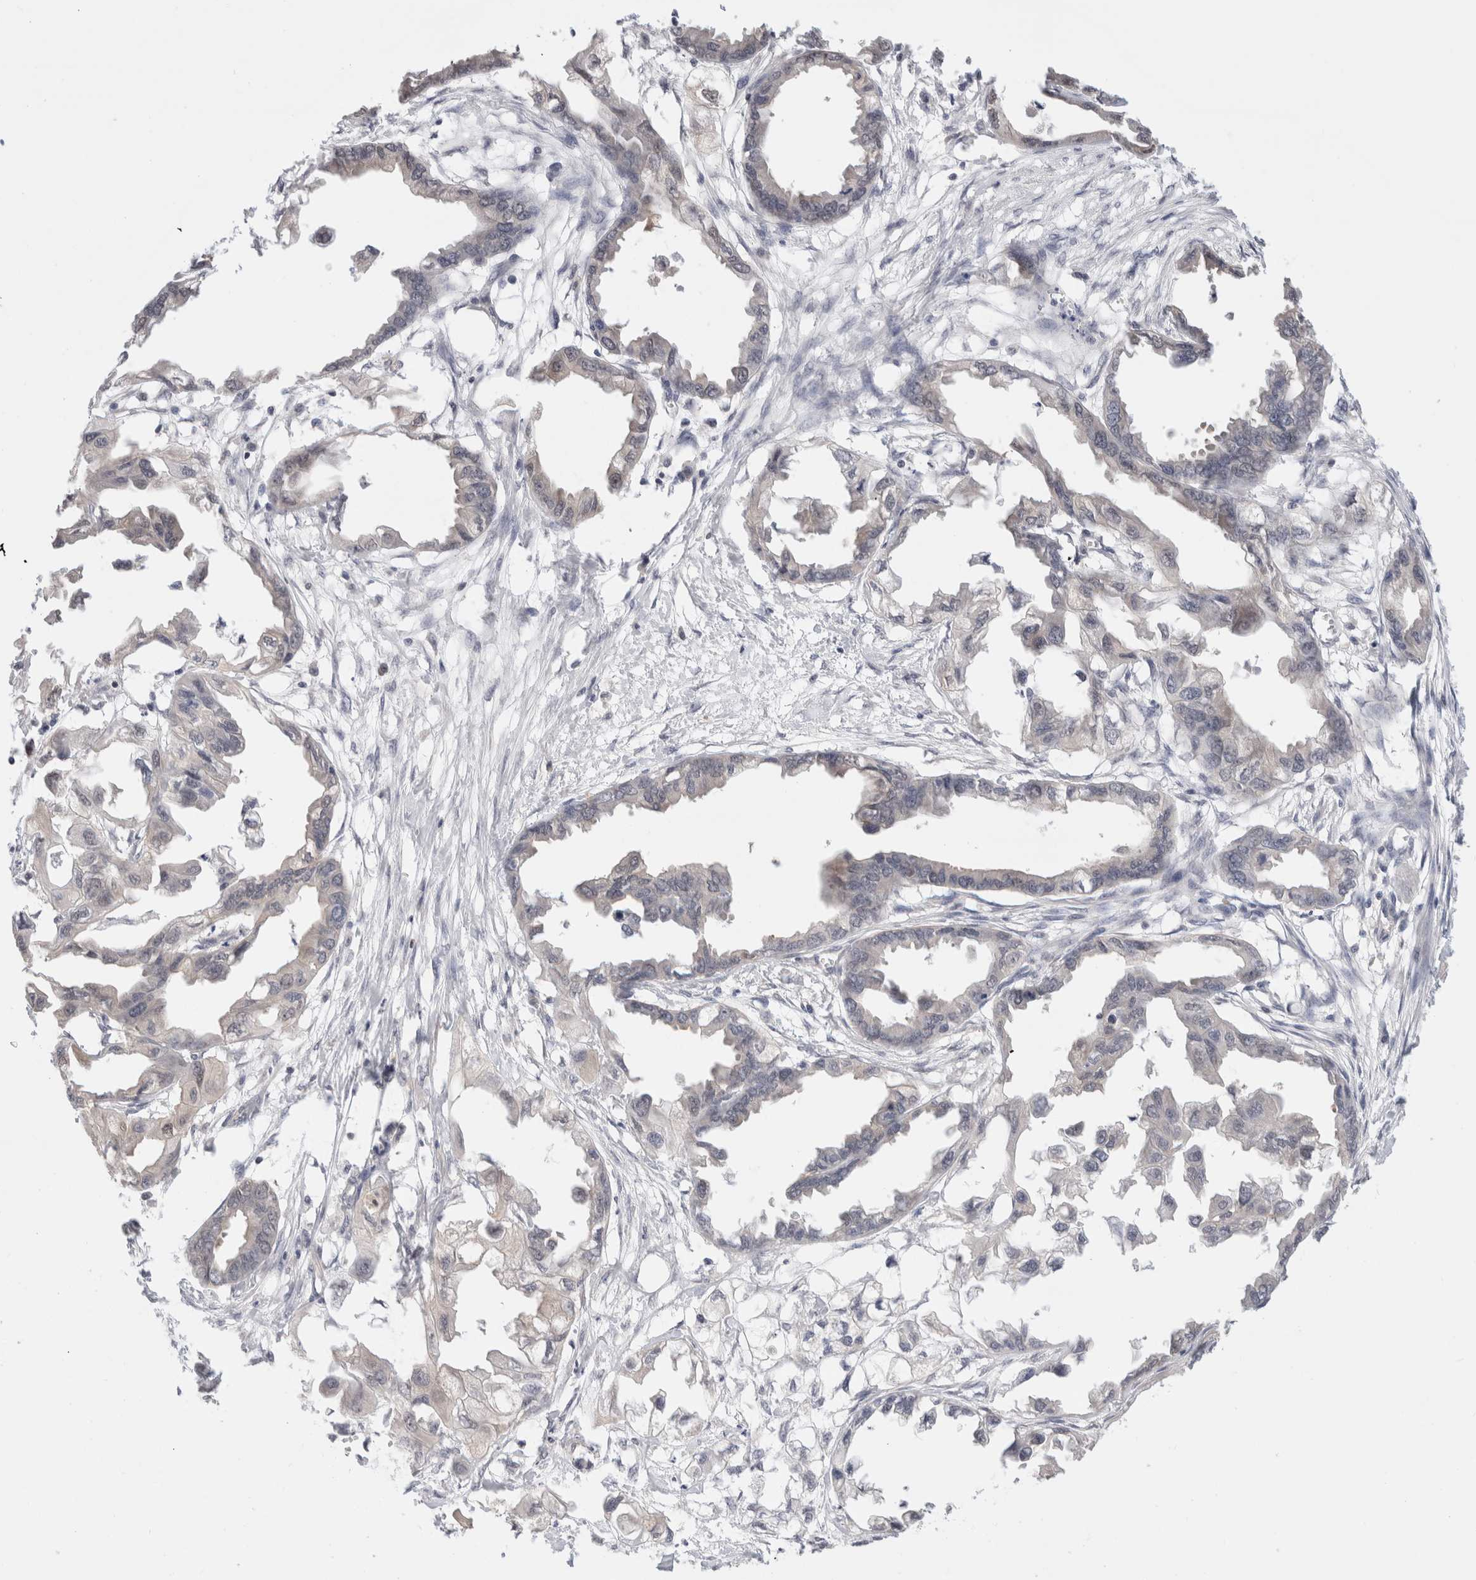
{"staining": {"intensity": "negative", "quantity": "none", "location": "none"}, "tissue": "endometrial cancer", "cell_type": "Tumor cells", "image_type": "cancer", "snomed": [{"axis": "morphology", "description": "Adenocarcinoma, NOS"}, {"axis": "morphology", "description": "Adenocarcinoma, metastatic, NOS"}, {"axis": "topography", "description": "Adipose tissue"}, {"axis": "topography", "description": "Endometrium"}], "caption": "IHC image of neoplastic tissue: endometrial cancer (metastatic adenocarcinoma) stained with DAB (3,3'-diaminobenzidine) displays no significant protein staining in tumor cells.", "gene": "C17orf97", "patient": {"sex": "female", "age": 67}}